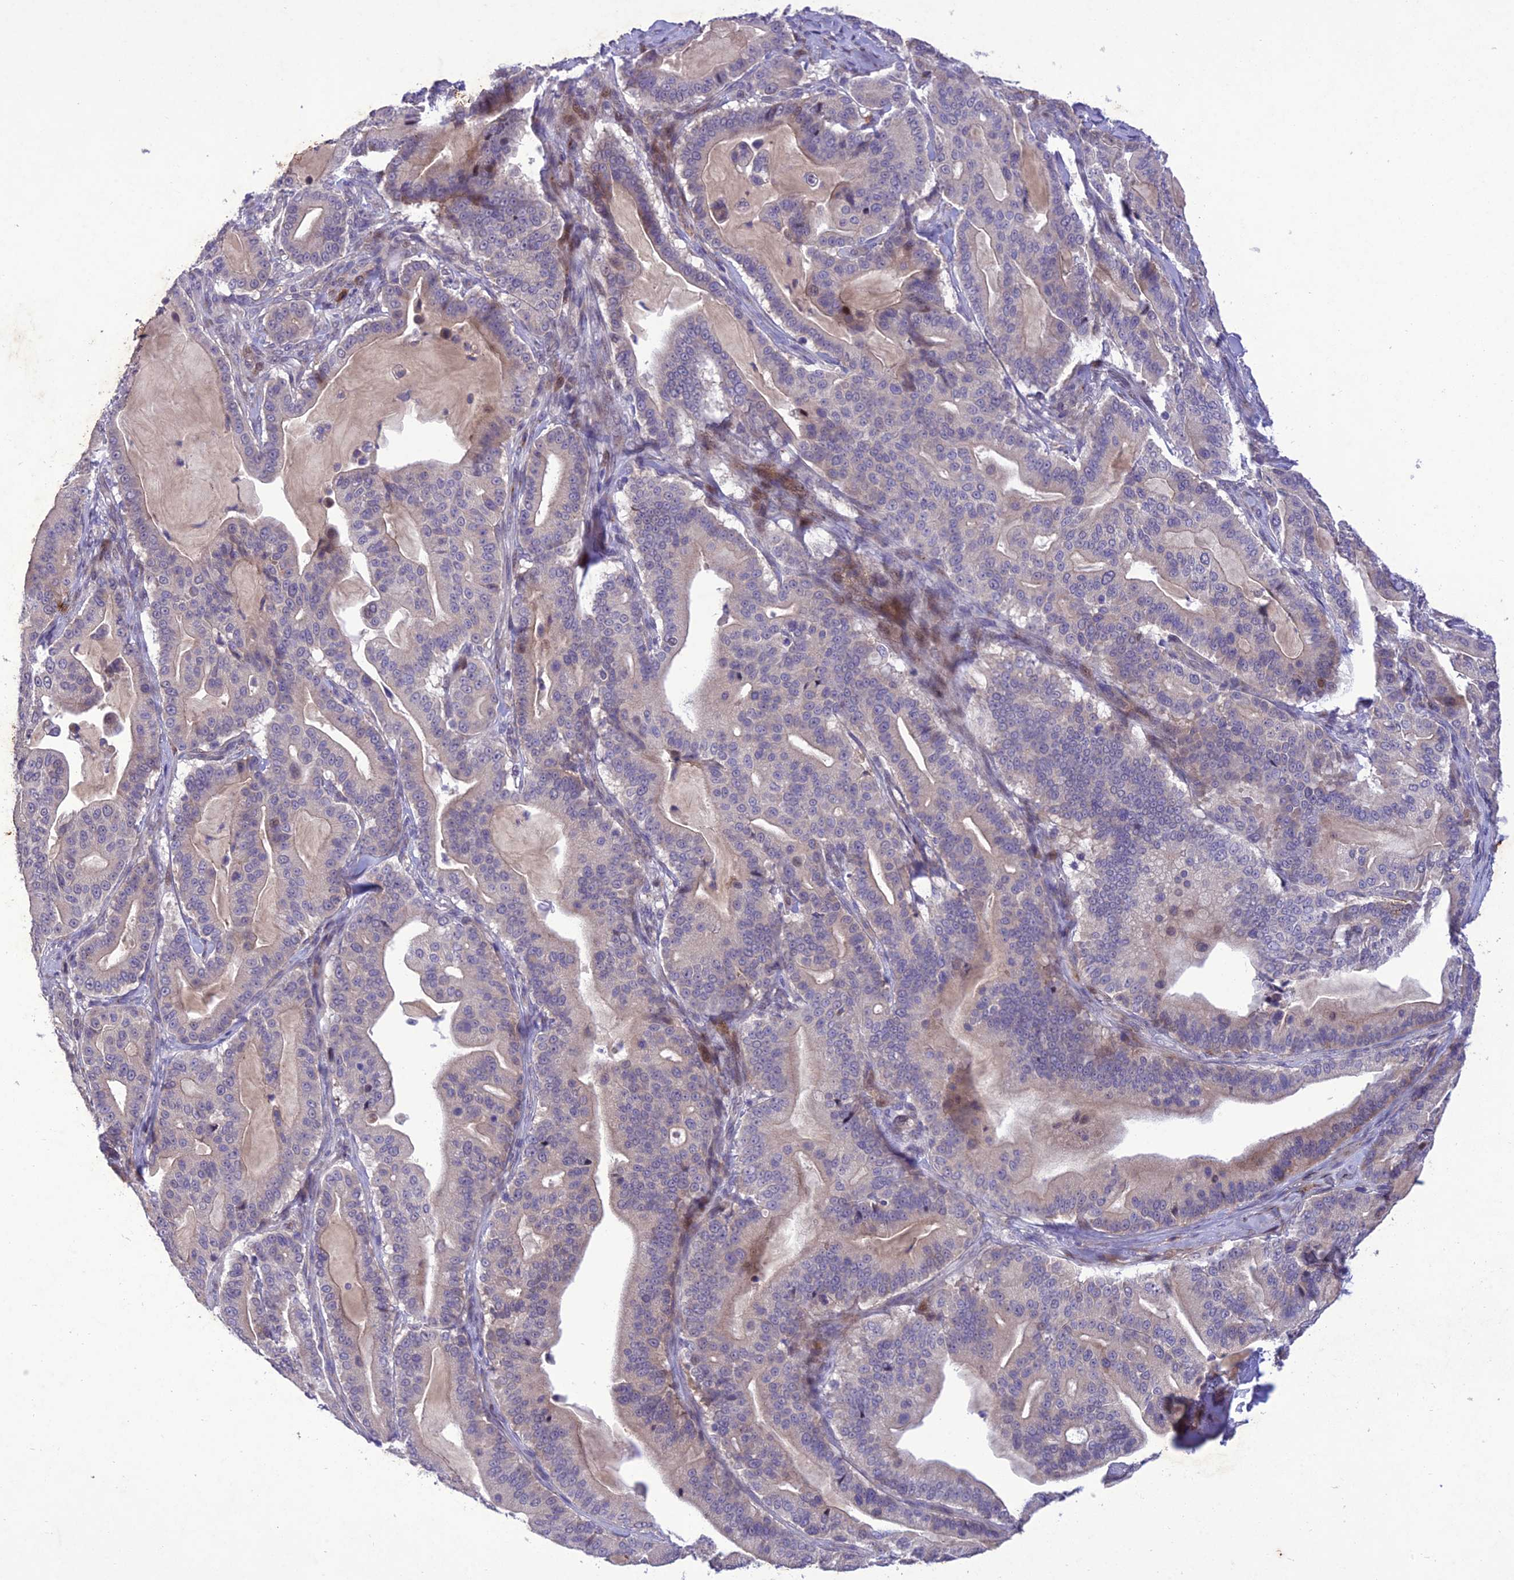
{"staining": {"intensity": "weak", "quantity": "25%-75%", "location": "cytoplasmic/membranous"}, "tissue": "pancreatic cancer", "cell_type": "Tumor cells", "image_type": "cancer", "snomed": [{"axis": "morphology", "description": "Adenocarcinoma, NOS"}, {"axis": "topography", "description": "Pancreas"}], "caption": "Pancreatic adenocarcinoma stained with a protein marker shows weak staining in tumor cells.", "gene": "ANKRD52", "patient": {"sex": "male", "age": 63}}